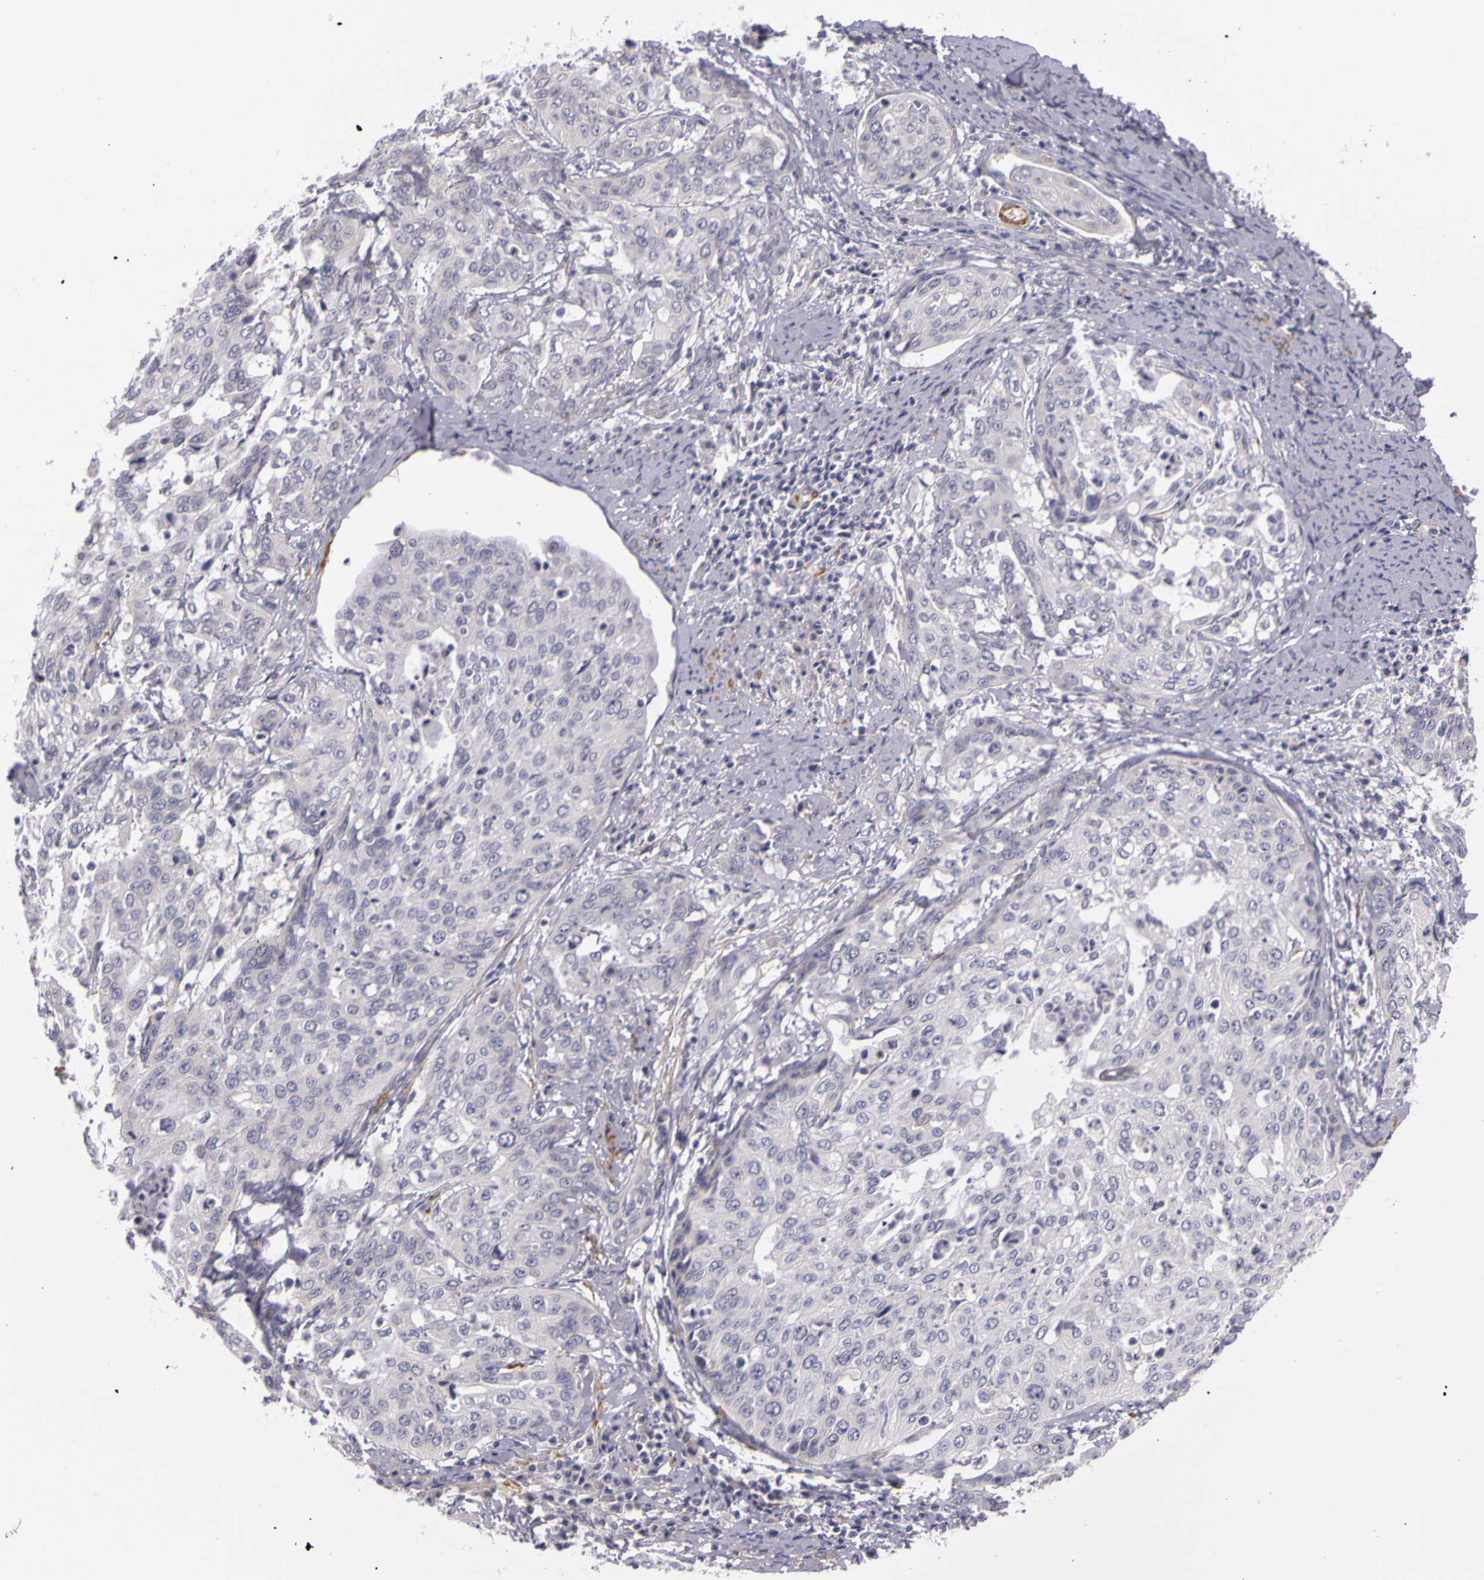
{"staining": {"intensity": "negative", "quantity": "none", "location": "none"}, "tissue": "cervical cancer", "cell_type": "Tumor cells", "image_type": "cancer", "snomed": [{"axis": "morphology", "description": "Squamous cell carcinoma, NOS"}, {"axis": "topography", "description": "Cervix"}], "caption": "This micrograph is of cervical cancer (squamous cell carcinoma) stained with immunohistochemistry to label a protein in brown with the nuclei are counter-stained blue. There is no positivity in tumor cells.", "gene": "CNTN2", "patient": {"sex": "female", "age": 41}}